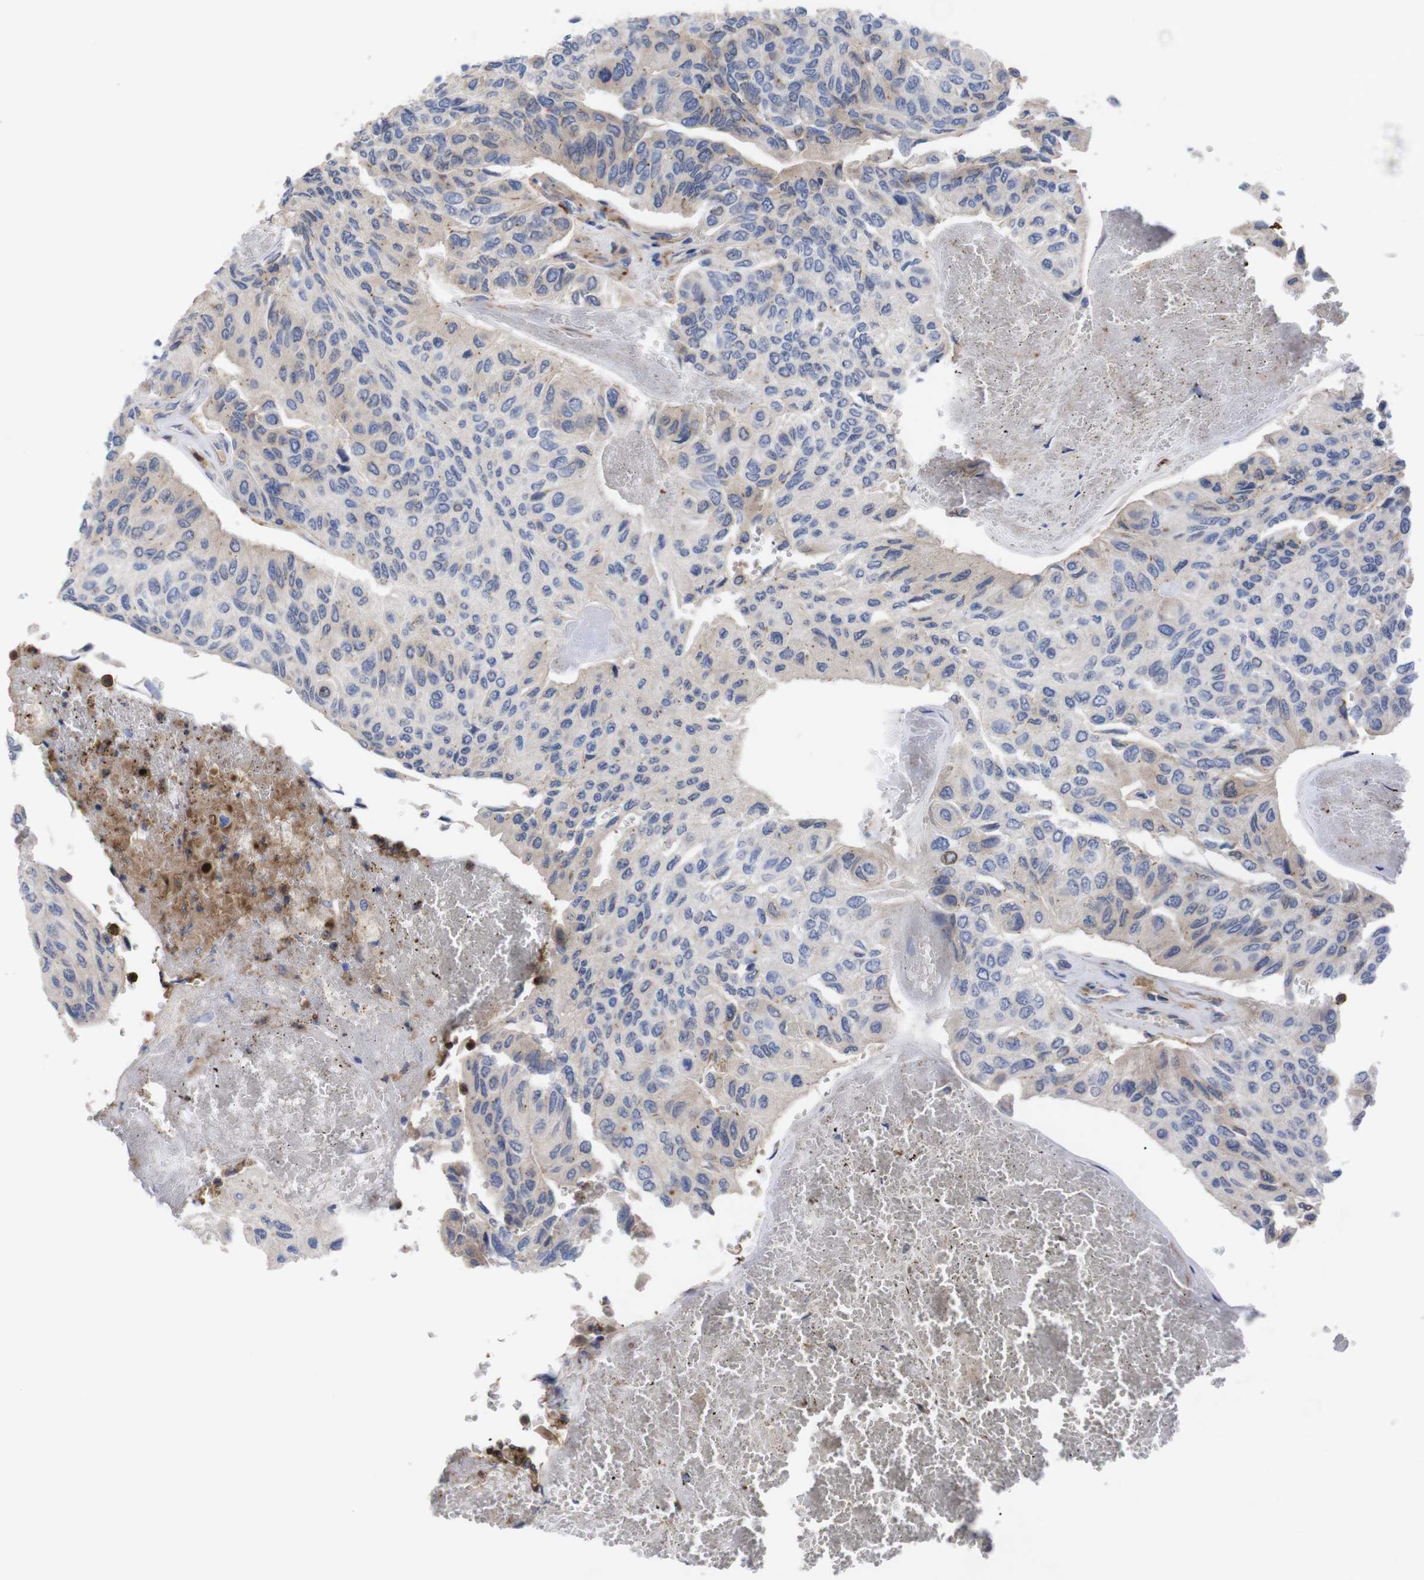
{"staining": {"intensity": "weak", "quantity": "<25%", "location": "cytoplasmic/membranous"}, "tissue": "urothelial cancer", "cell_type": "Tumor cells", "image_type": "cancer", "snomed": [{"axis": "morphology", "description": "Urothelial carcinoma, High grade"}, {"axis": "topography", "description": "Urinary bladder"}], "caption": "This photomicrograph is of urothelial carcinoma (high-grade) stained with IHC to label a protein in brown with the nuclei are counter-stained blue. There is no staining in tumor cells.", "gene": "C5AR1", "patient": {"sex": "male", "age": 66}}